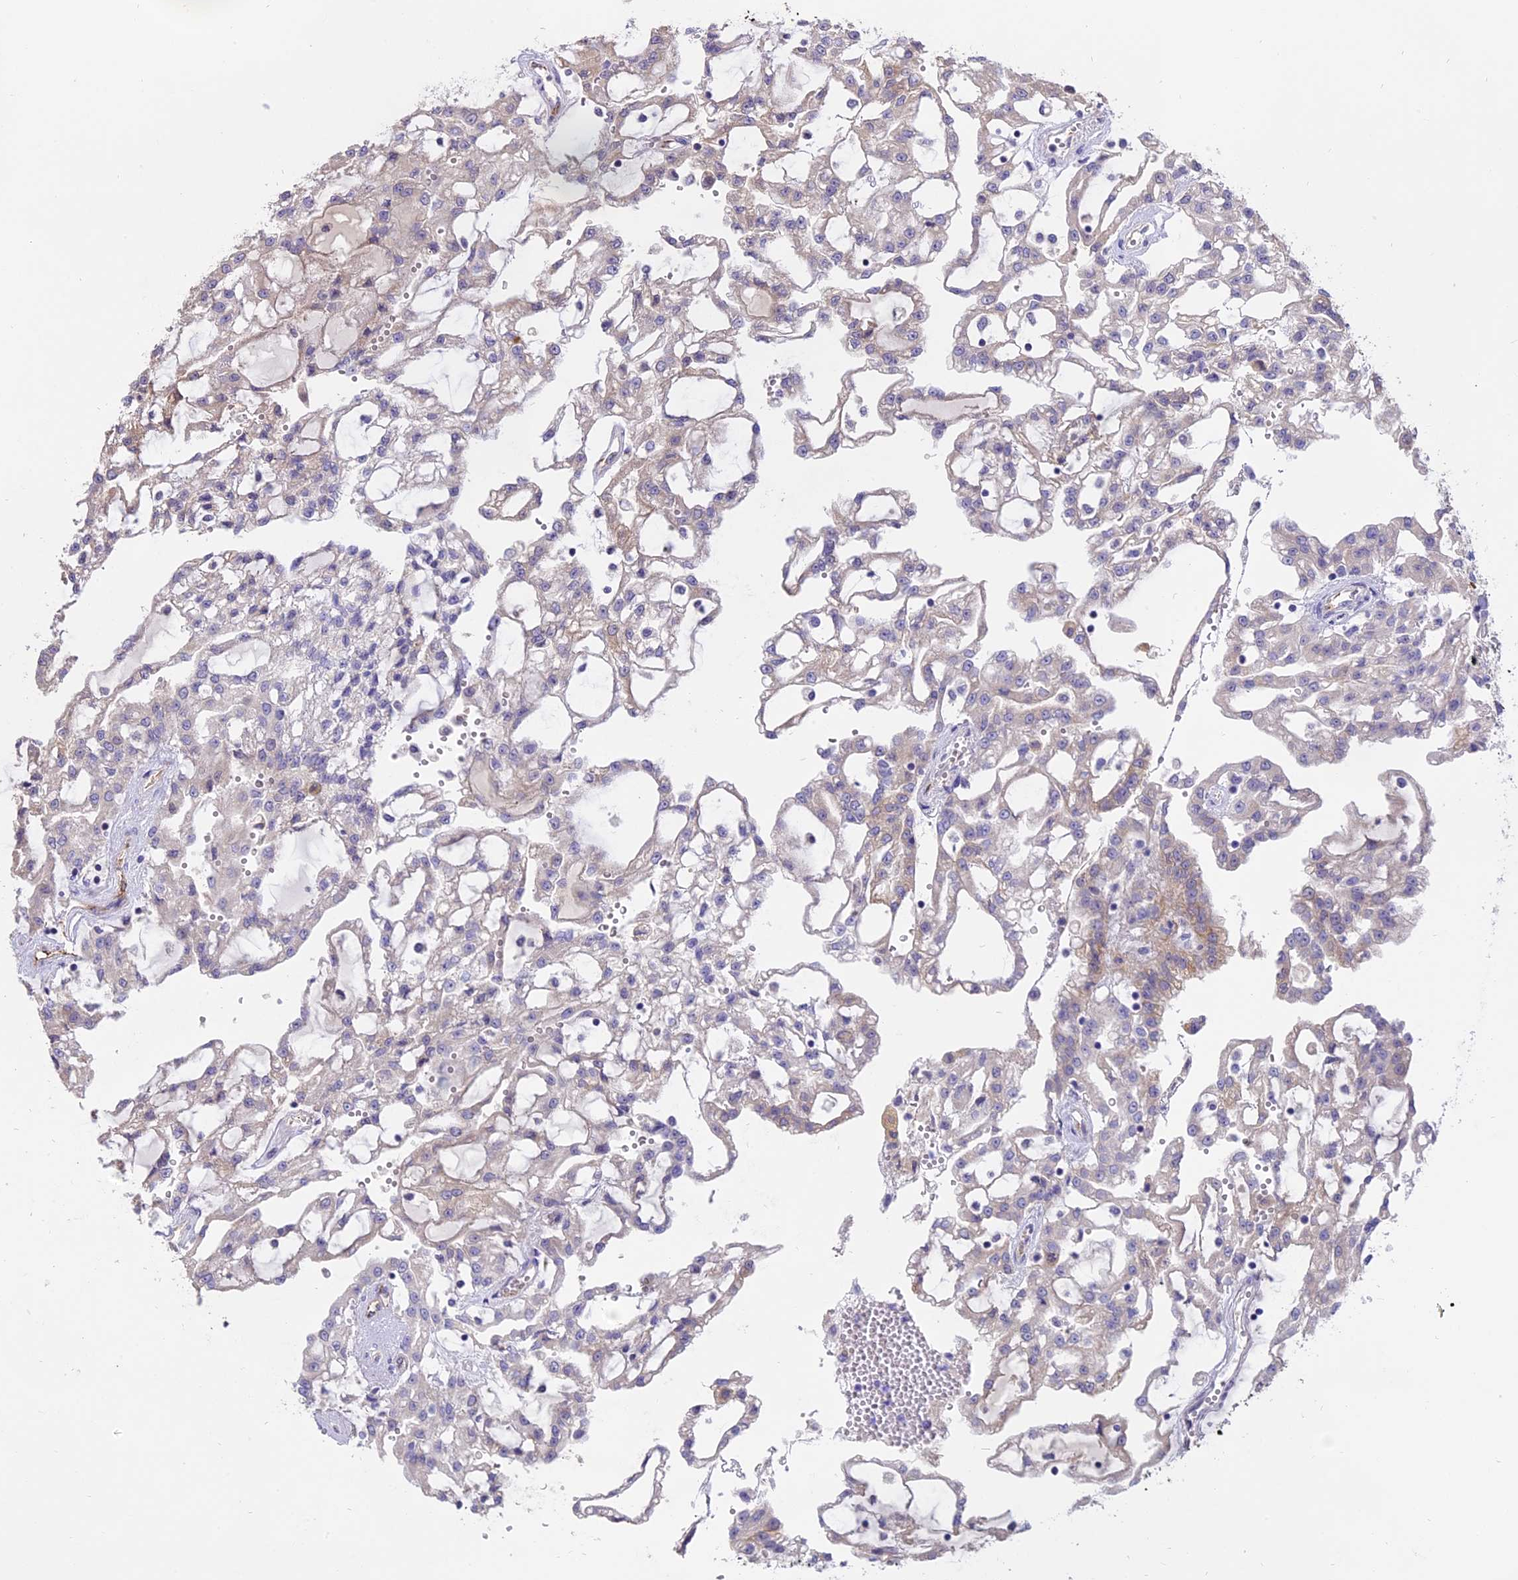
{"staining": {"intensity": "negative", "quantity": "none", "location": "none"}, "tissue": "renal cancer", "cell_type": "Tumor cells", "image_type": "cancer", "snomed": [{"axis": "morphology", "description": "Adenocarcinoma, NOS"}, {"axis": "topography", "description": "Kidney"}], "caption": "High power microscopy photomicrograph of an IHC image of renal adenocarcinoma, revealing no significant expression in tumor cells.", "gene": "WFDC2", "patient": {"sex": "male", "age": 63}}